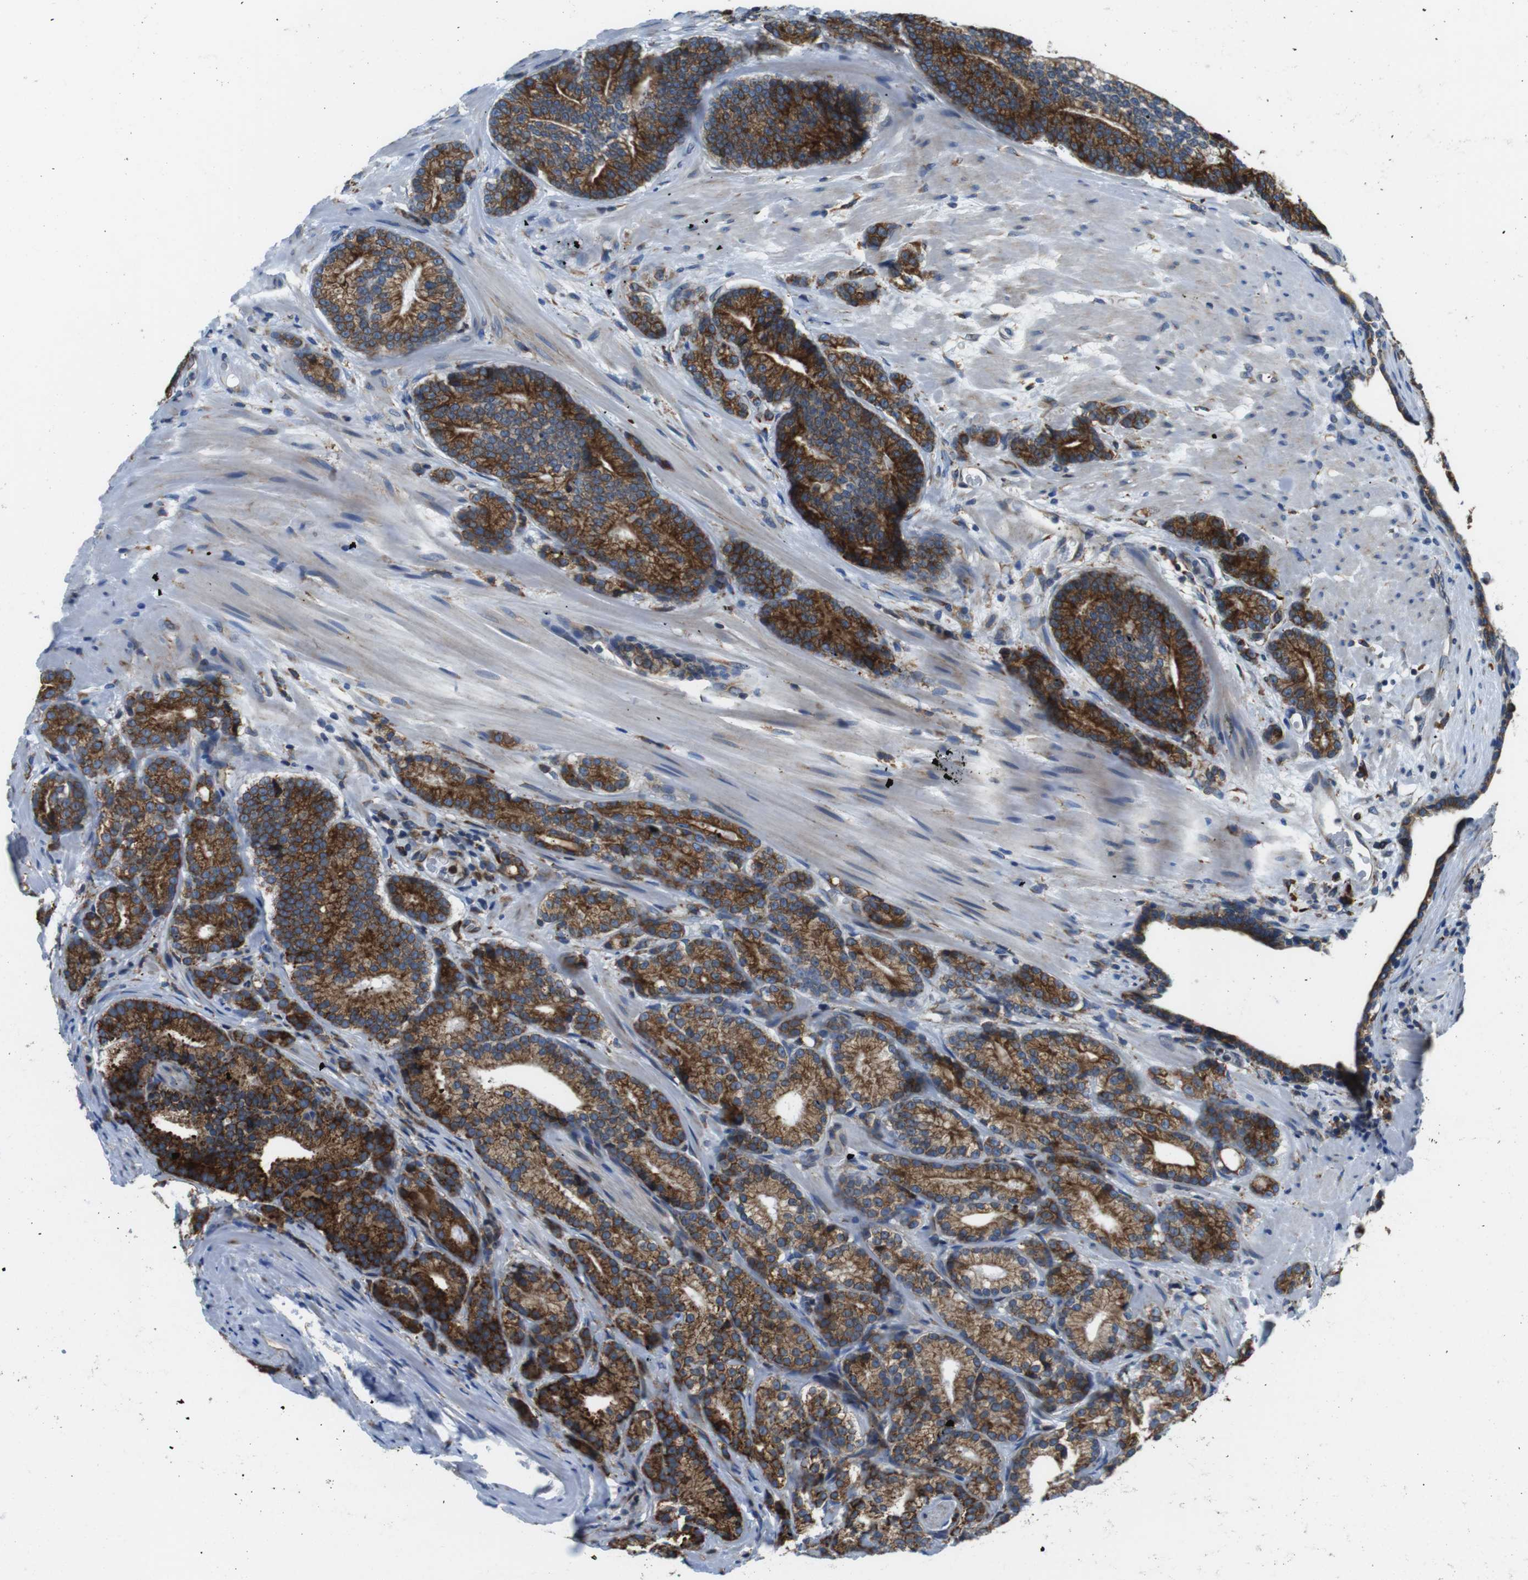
{"staining": {"intensity": "strong", "quantity": ">75%", "location": "cytoplasmic/membranous"}, "tissue": "prostate cancer", "cell_type": "Tumor cells", "image_type": "cancer", "snomed": [{"axis": "morphology", "description": "Adenocarcinoma, High grade"}, {"axis": "topography", "description": "Prostate"}], "caption": "Prostate high-grade adenocarcinoma tissue shows strong cytoplasmic/membranous positivity in about >75% of tumor cells", "gene": "UGGT1", "patient": {"sex": "male", "age": 61}}